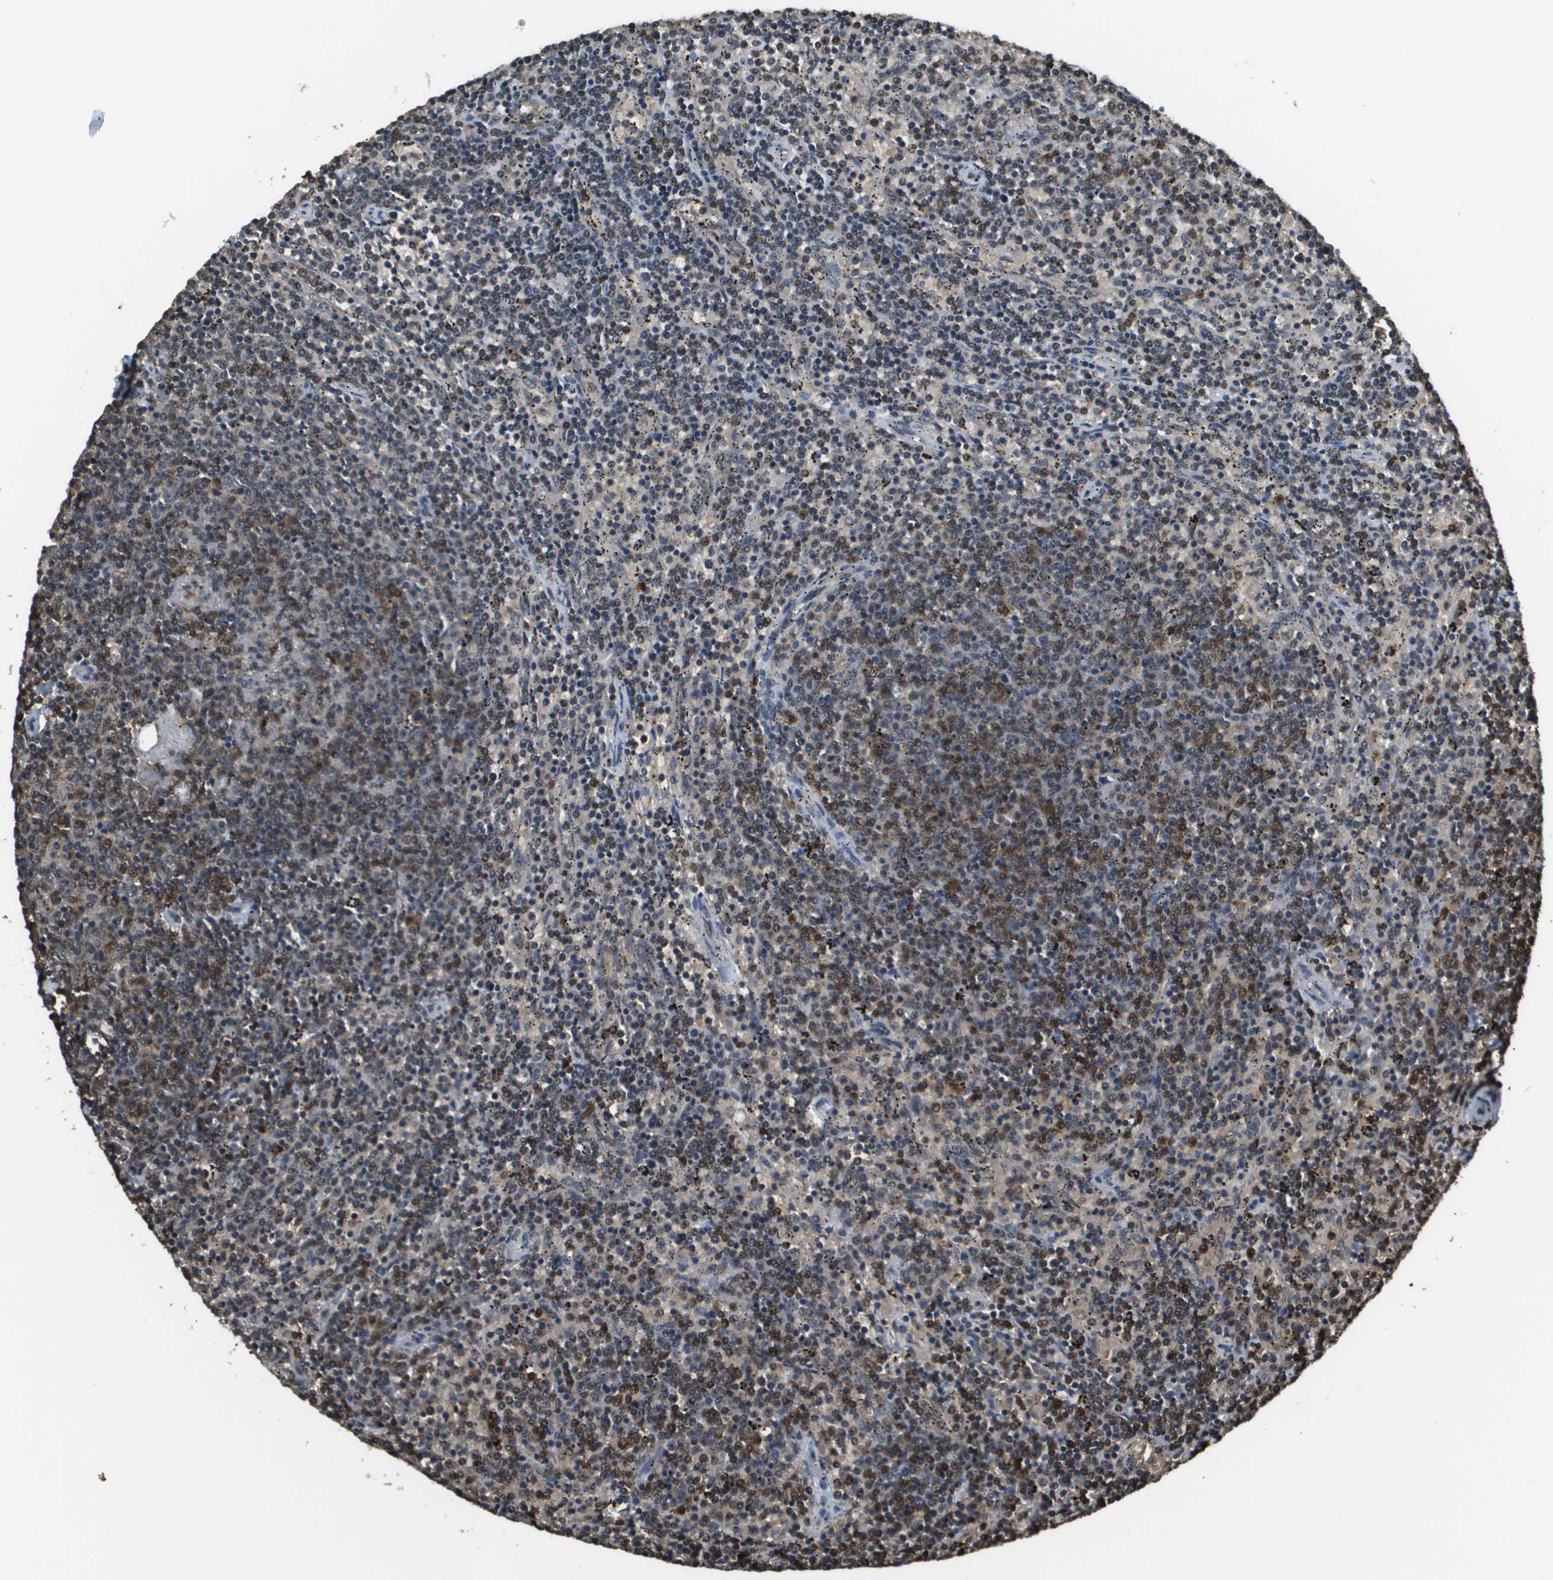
{"staining": {"intensity": "moderate", "quantity": "<25%", "location": "nuclear"}, "tissue": "lymphoma", "cell_type": "Tumor cells", "image_type": "cancer", "snomed": [{"axis": "morphology", "description": "Malignant lymphoma, non-Hodgkin's type, Low grade"}, {"axis": "topography", "description": "Spleen"}], "caption": "Human low-grade malignant lymphoma, non-Hodgkin's type stained for a protein (brown) displays moderate nuclear positive expression in about <25% of tumor cells.", "gene": "EP400", "patient": {"sex": "female", "age": 50}}